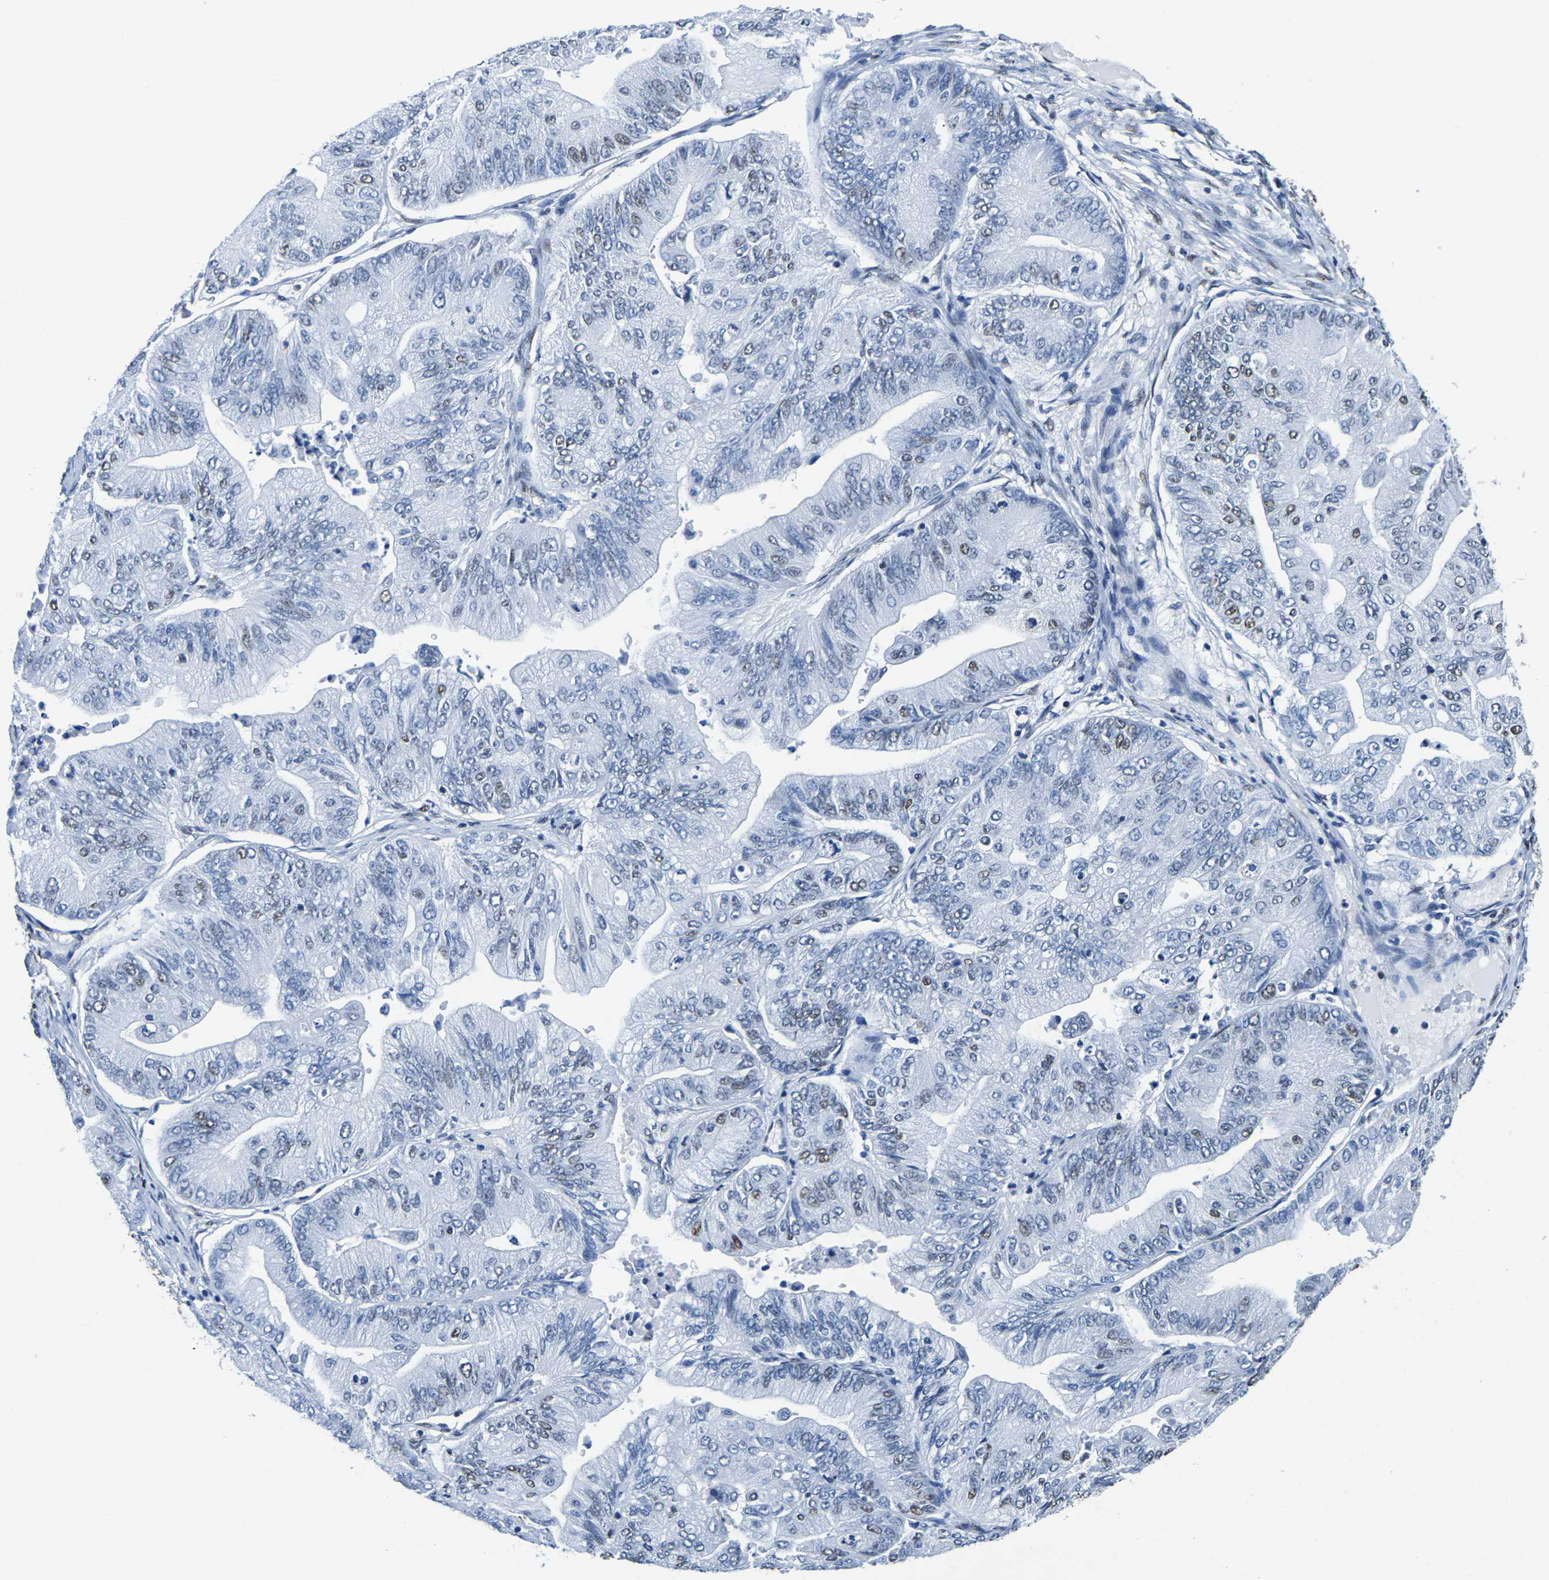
{"staining": {"intensity": "moderate", "quantity": "<25%", "location": "nuclear"}, "tissue": "ovarian cancer", "cell_type": "Tumor cells", "image_type": "cancer", "snomed": [{"axis": "morphology", "description": "Cystadenocarcinoma, mucinous, NOS"}, {"axis": "topography", "description": "Ovary"}], "caption": "Ovarian mucinous cystadenocarcinoma stained with a brown dye reveals moderate nuclear positive staining in about <25% of tumor cells.", "gene": "UBA1", "patient": {"sex": "female", "age": 61}}